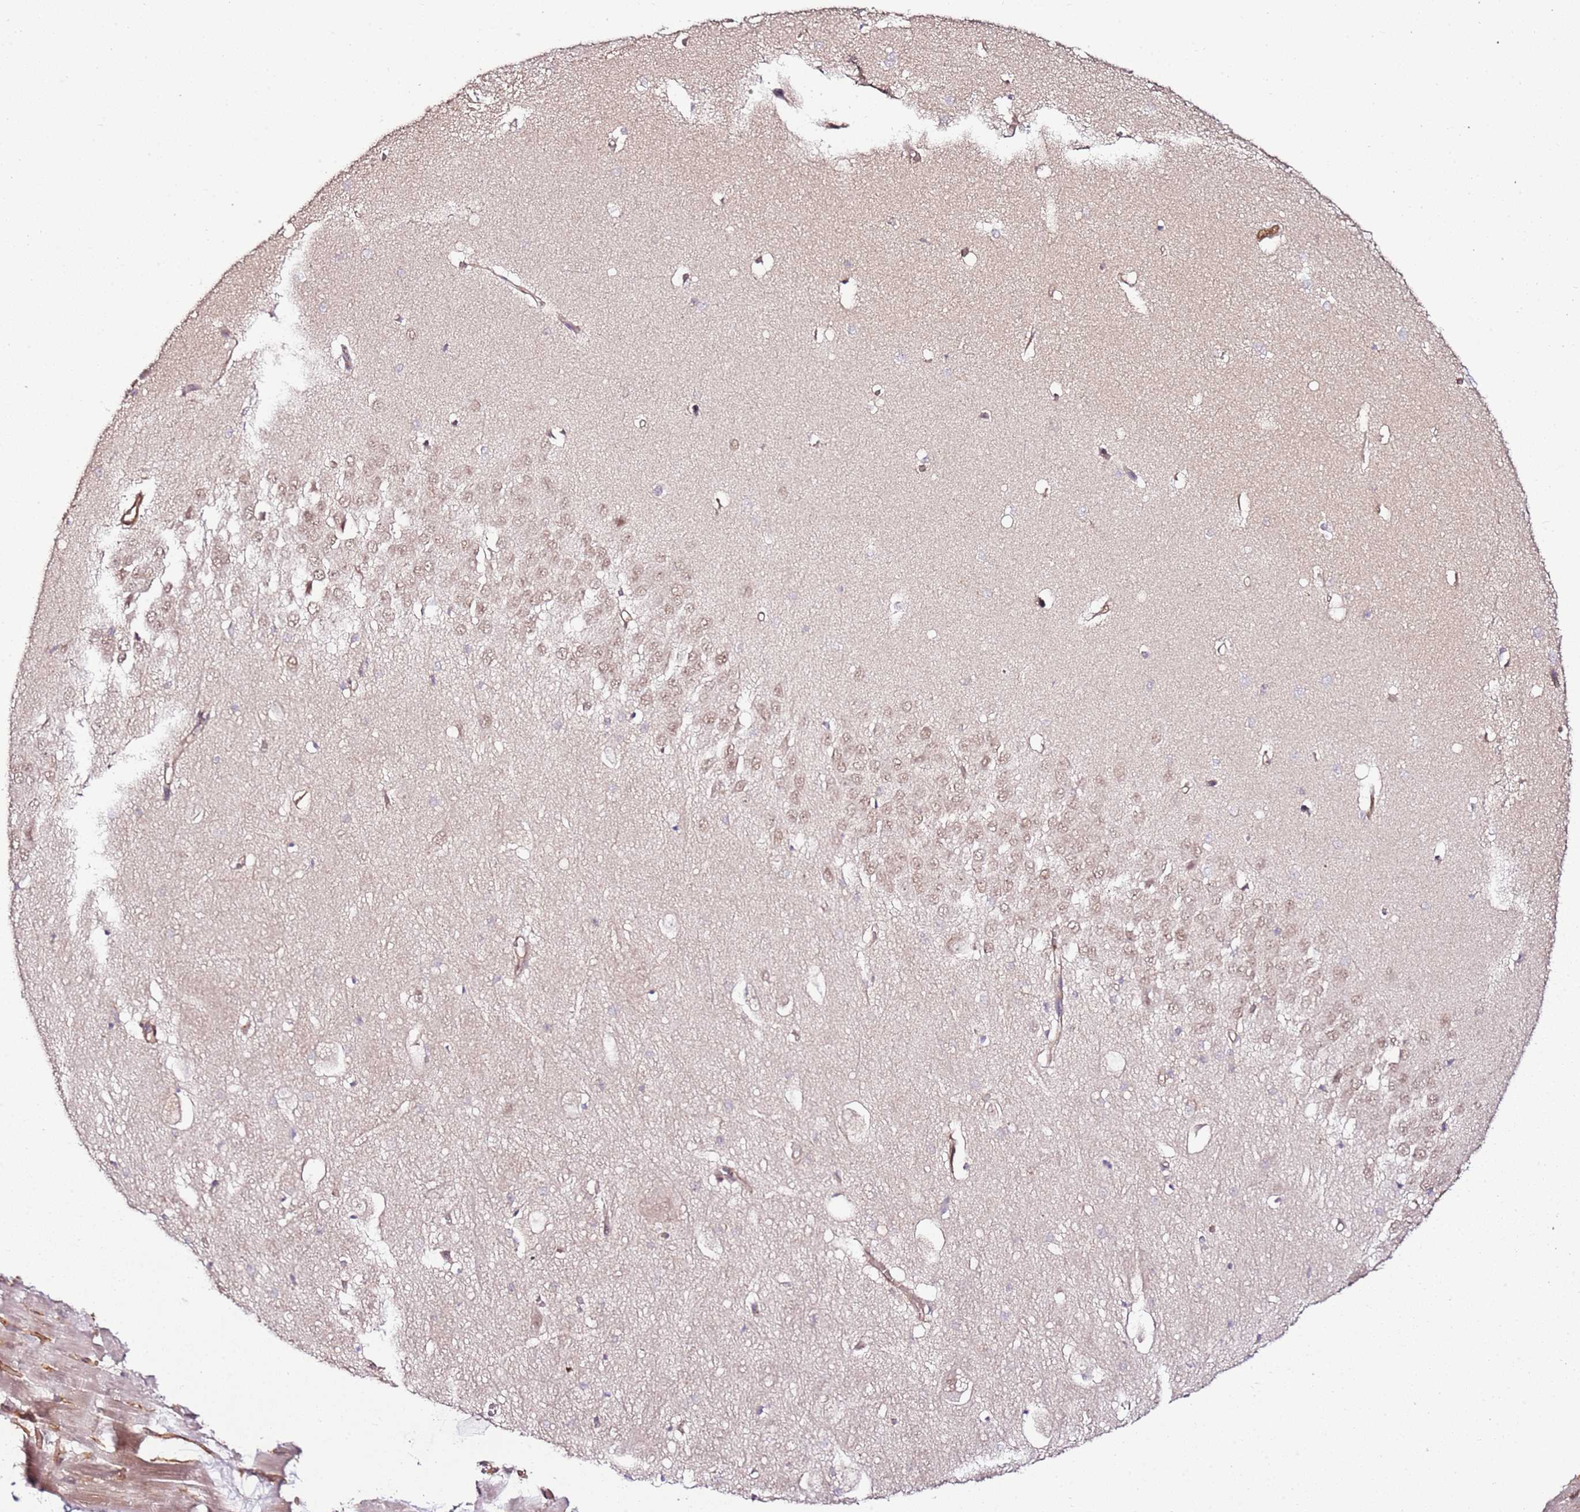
{"staining": {"intensity": "negative", "quantity": "none", "location": "none"}, "tissue": "hippocampus", "cell_type": "Glial cells", "image_type": "normal", "snomed": [{"axis": "morphology", "description": "Normal tissue, NOS"}, {"axis": "topography", "description": "Hippocampus"}], "caption": "This is a histopathology image of IHC staining of benign hippocampus, which shows no staining in glial cells. (DAB (3,3'-diaminobenzidine) immunohistochemistry (IHC) with hematoxylin counter stain).", "gene": "CCNYL1", "patient": {"sex": "female", "age": 64}}